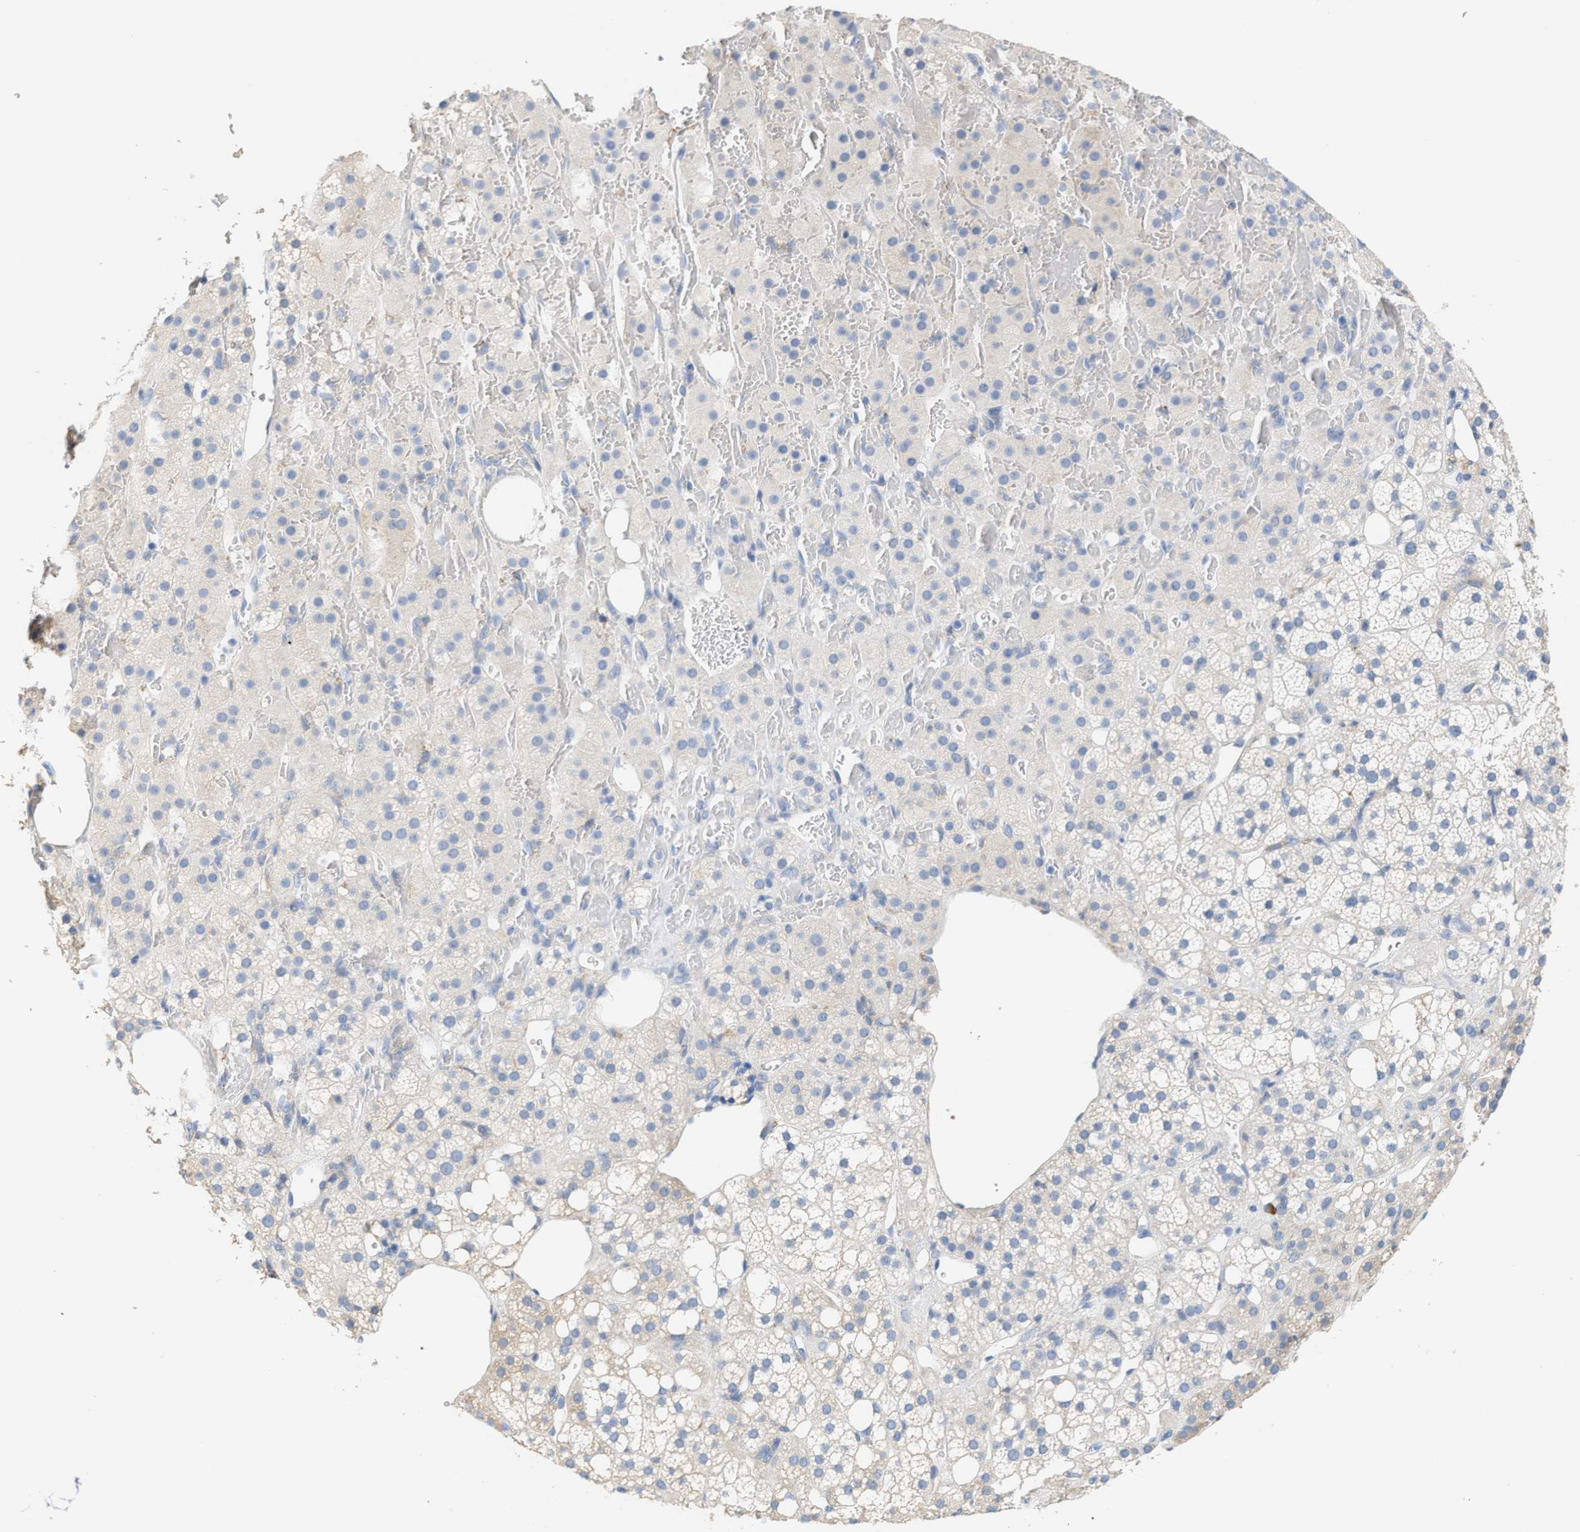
{"staining": {"intensity": "negative", "quantity": "none", "location": "none"}, "tissue": "adrenal gland", "cell_type": "Glandular cells", "image_type": "normal", "snomed": [{"axis": "morphology", "description": "Normal tissue, NOS"}, {"axis": "topography", "description": "Adrenal gland"}], "caption": "DAB (3,3'-diaminobenzidine) immunohistochemical staining of normal adrenal gland exhibits no significant staining in glandular cells. Brightfield microscopy of IHC stained with DAB (3,3'-diaminobenzidine) (brown) and hematoxylin (blue), captured at high magnification.", "gene": "RYR2", "patient": {"sex": "female", "age": 59}}